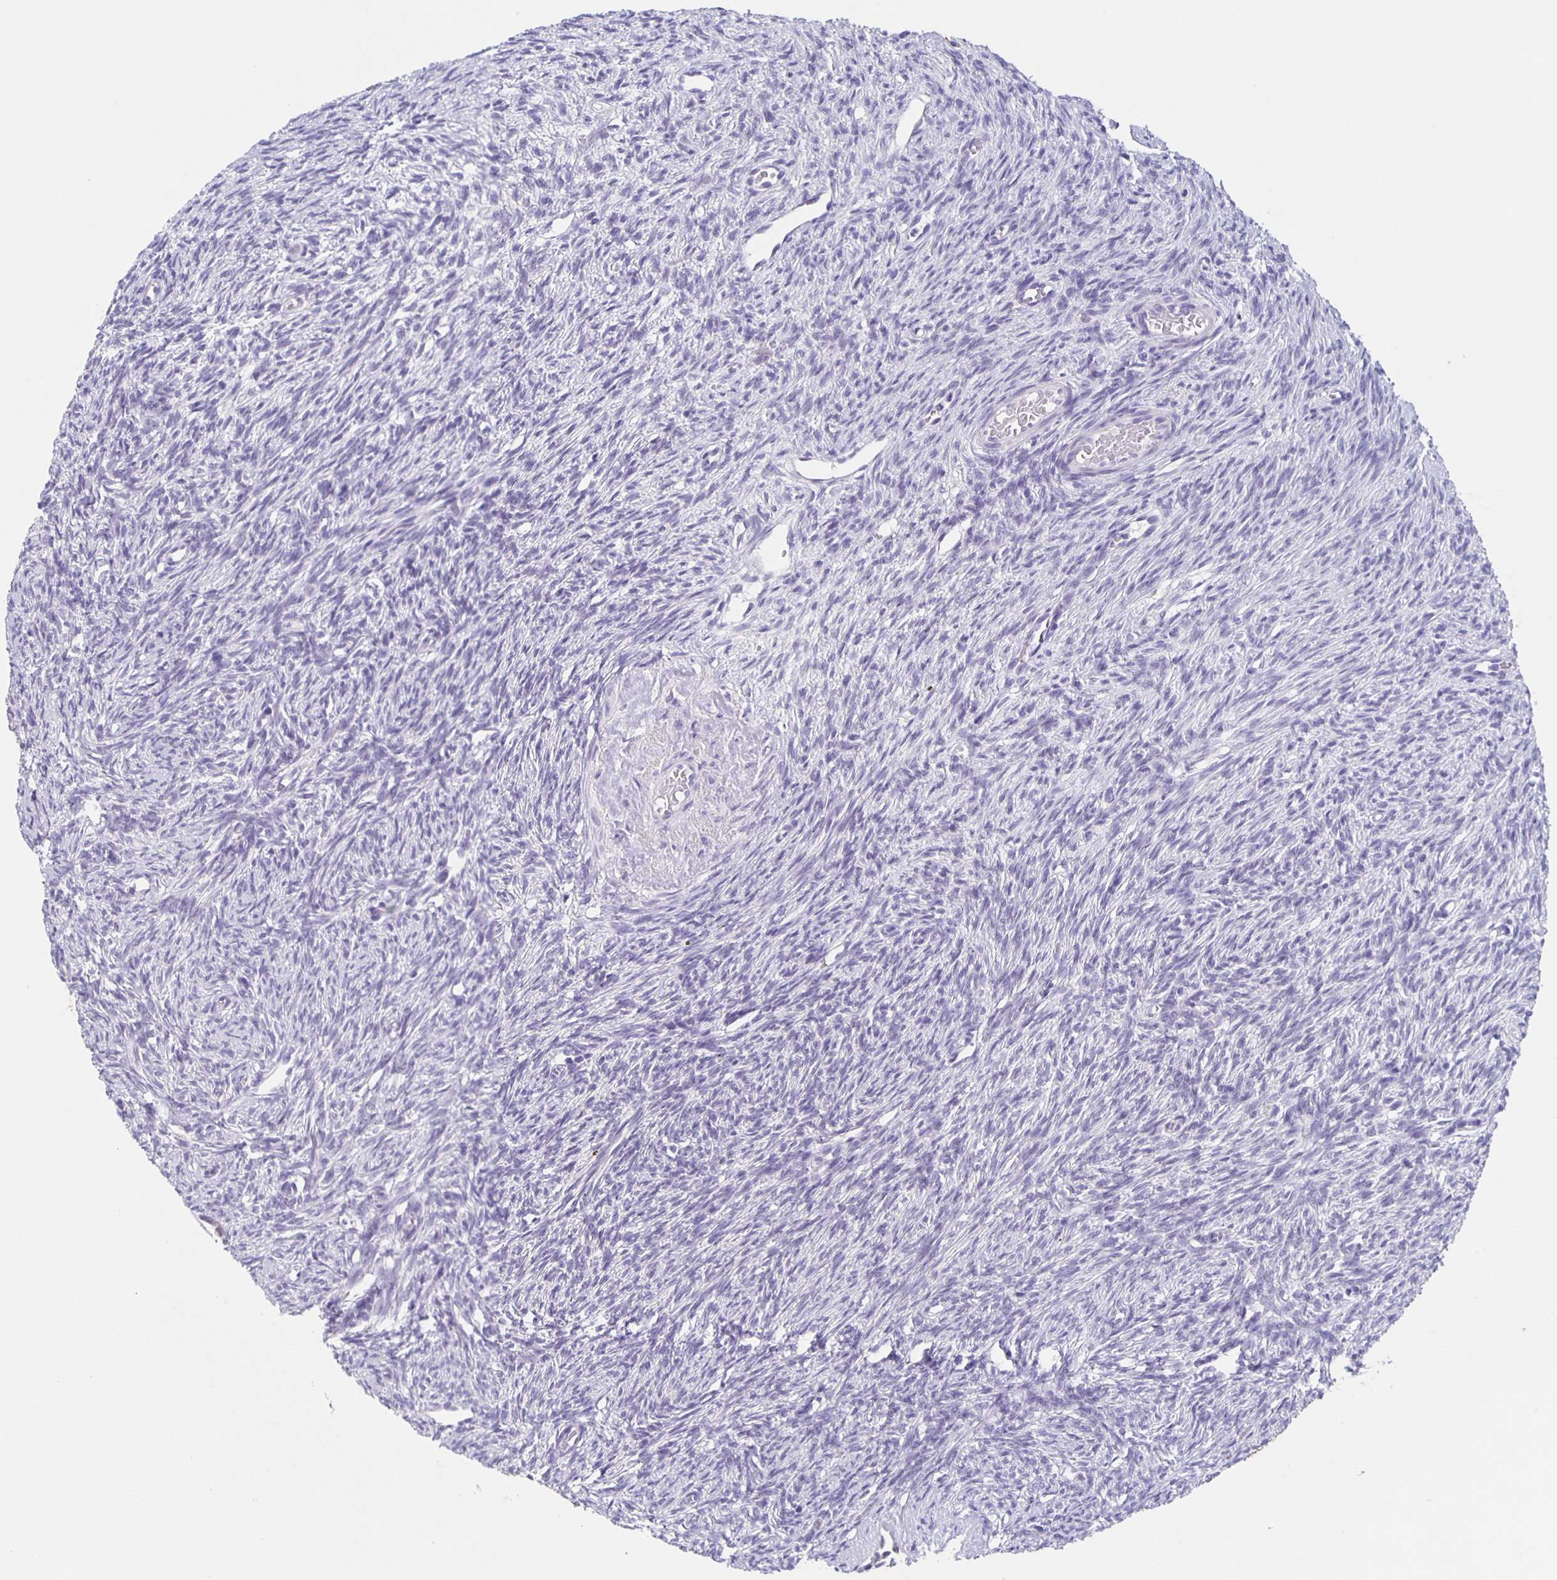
{"staining": {"intensity": "negative", "quantity": "none", "location": "none"}, "tissue": "ovary", "cell_type": "Ovarian stroma cells", "image_type": "normal", "snomed": [{"axis": "morphology", "description": "Normal tissue, NOS"}, {"axis": "topography", "description": "Ovary"}], "caption": "Protein analysis of normal ovary exhibits no significant staining in ovarian stroma cells. The staining was performed using DAB (3,3'-diaminobenzidine) to visualize the protein expression in brown, while the nuclei were stained in blue with hematoxylin (Magnification: 20x).", "gene": "CARNS1", "patient": {"sex": "female", "age": 33}}